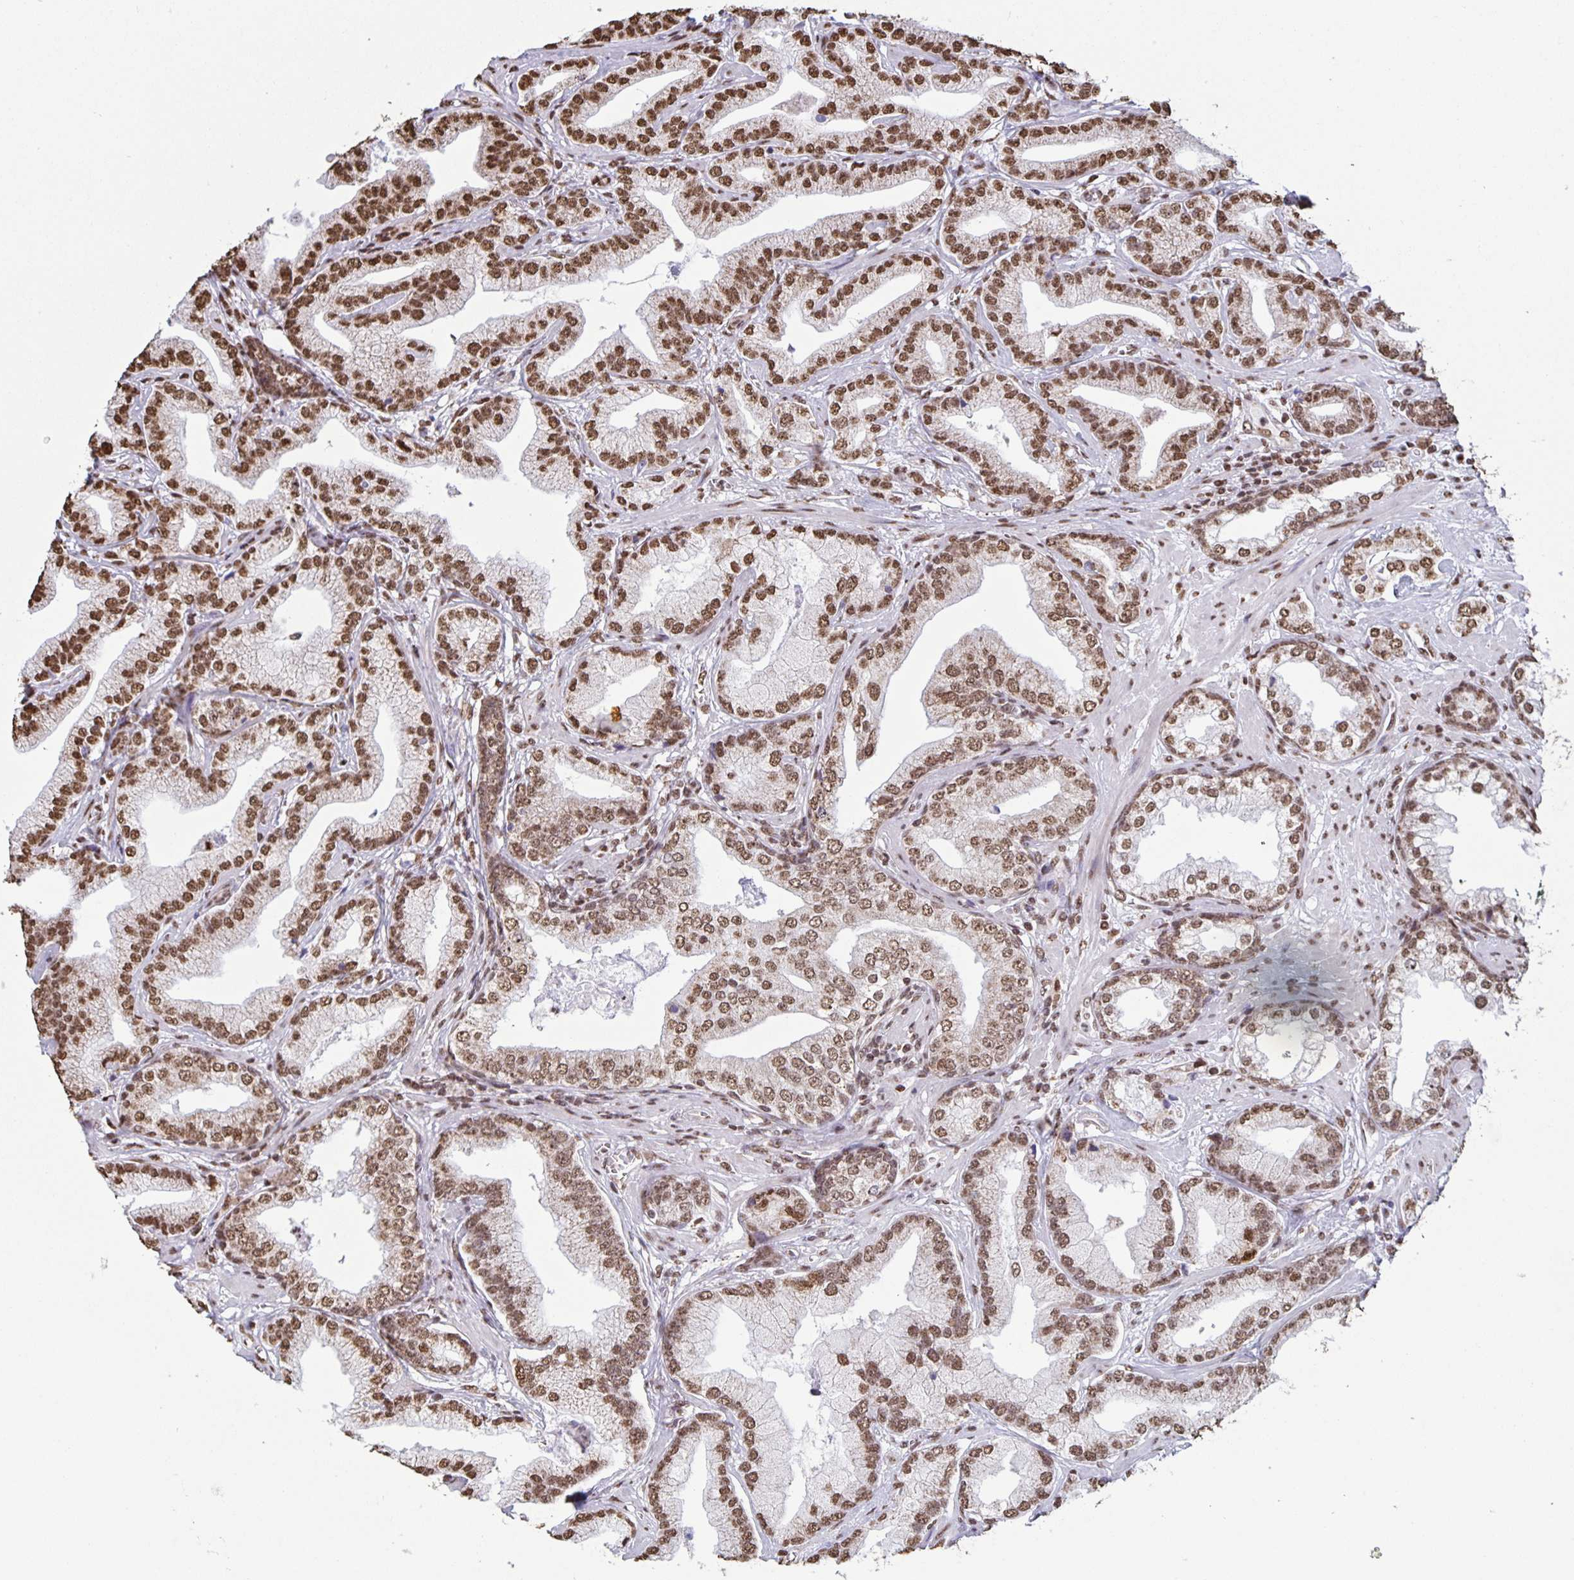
{"staining": {"intensity": "moderate", "quantity": ">75%", "location": "nuclear"}, "tissue": "prostate cancer", "cell_type": "Tumor cells", "image_type": "cancer", "snomed": [{"axis": "morphology", "description": "Adenocarcinoma, Low grade"}, {"axis": "topography", "description": "Prostate"}], "caption": "Prostate cancer (low-grade adenocarcinoma) was stained to show a protein in brown. There is medium levels of moderate nuclear staining in approximately >75% of tumor cells. The protein is stained brown, and the nuclei are stained in blue (DAB (3,3'-diaminobenzidine) IHC with brightfield microscopy, high magnification).", "gene": "DUT", "patient": {"sex": "male", "age": 62}}